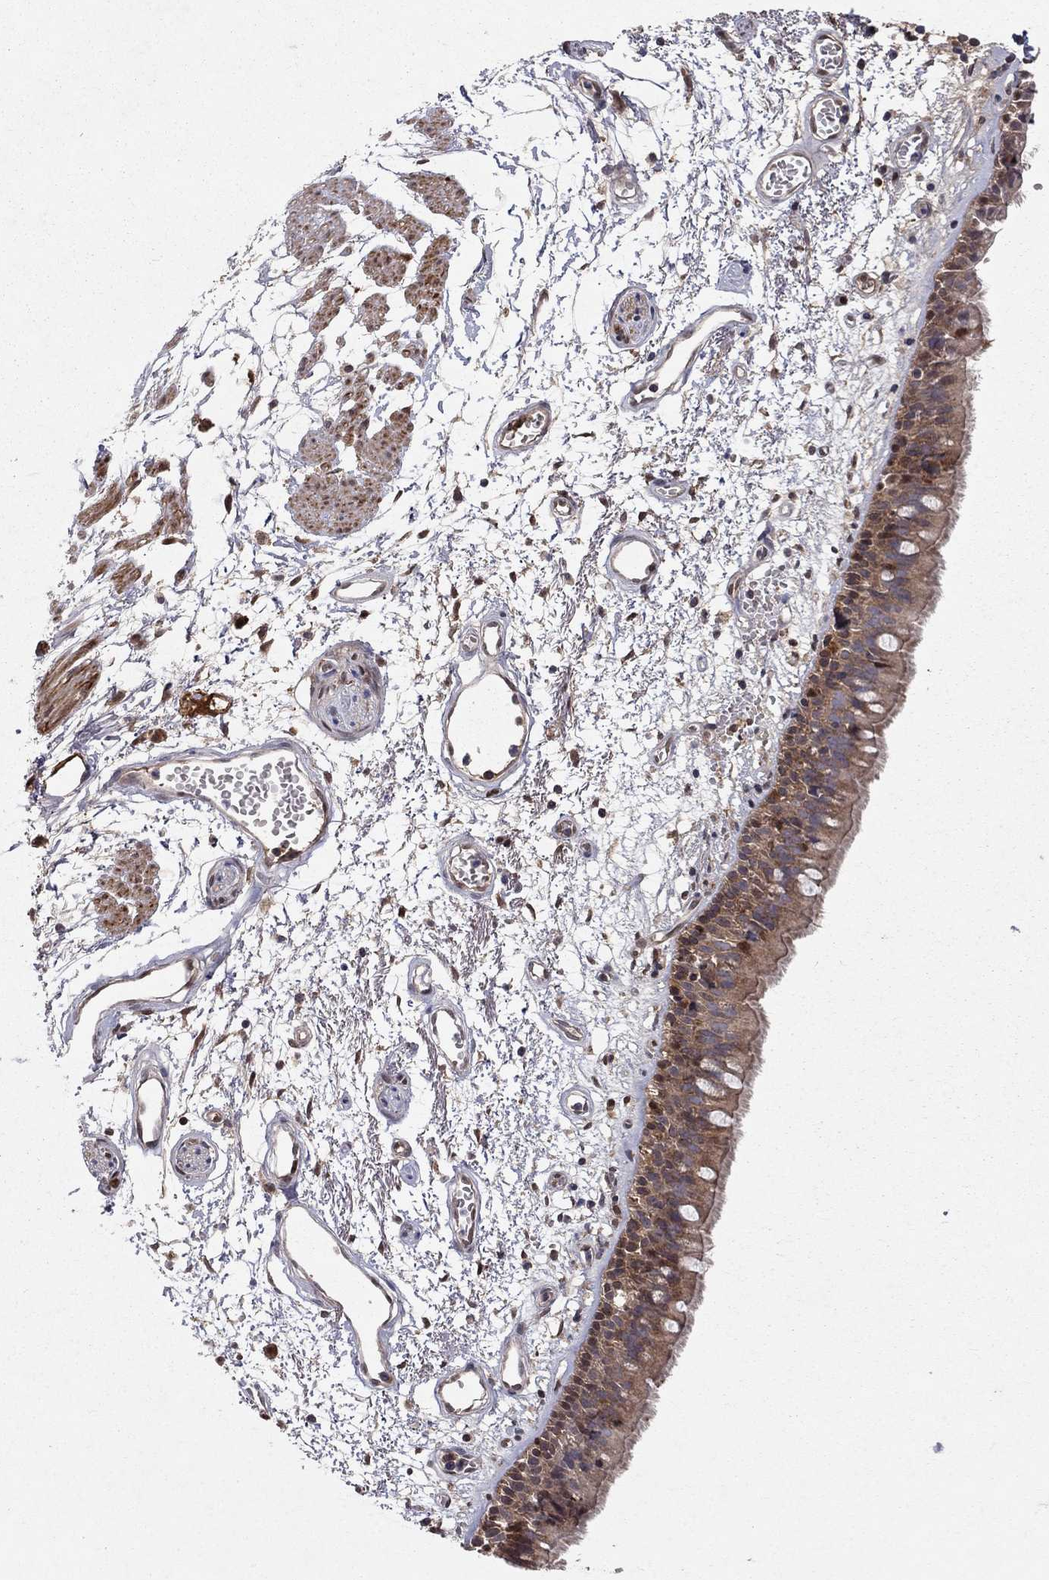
{"staining": {"intensity": "weak", "quantity": "25%-75%", "location": "cytoplasmic/membranous"}, "tissue": "bronchus", "cell_type": "Respiratory epithelial cells", "image_type": "normal", "snomed": [{"axis": "morphology", "description": "Normal tissue, NOS"}, {"axis": "morphology", "description": "Squamous cell carcinoma, NOS"}, {"axis": "topography", "description": "Cartilage tissue"}, {"axis": "topography", "description": "Bronchus"}, {"axis": "topography", "description": "Lung"}], "caption": "Protein analysis of normal bronchus shows weak cytoplasmic/membranous expression in about 25%-75% of respiratory epithelial cells. (DAB (3,3'-diaminobenzidine) IHC with brightfield microscopy, high magnification).", "gene": "CRTC1", "patient": {"sex": "male", "age": 66}}